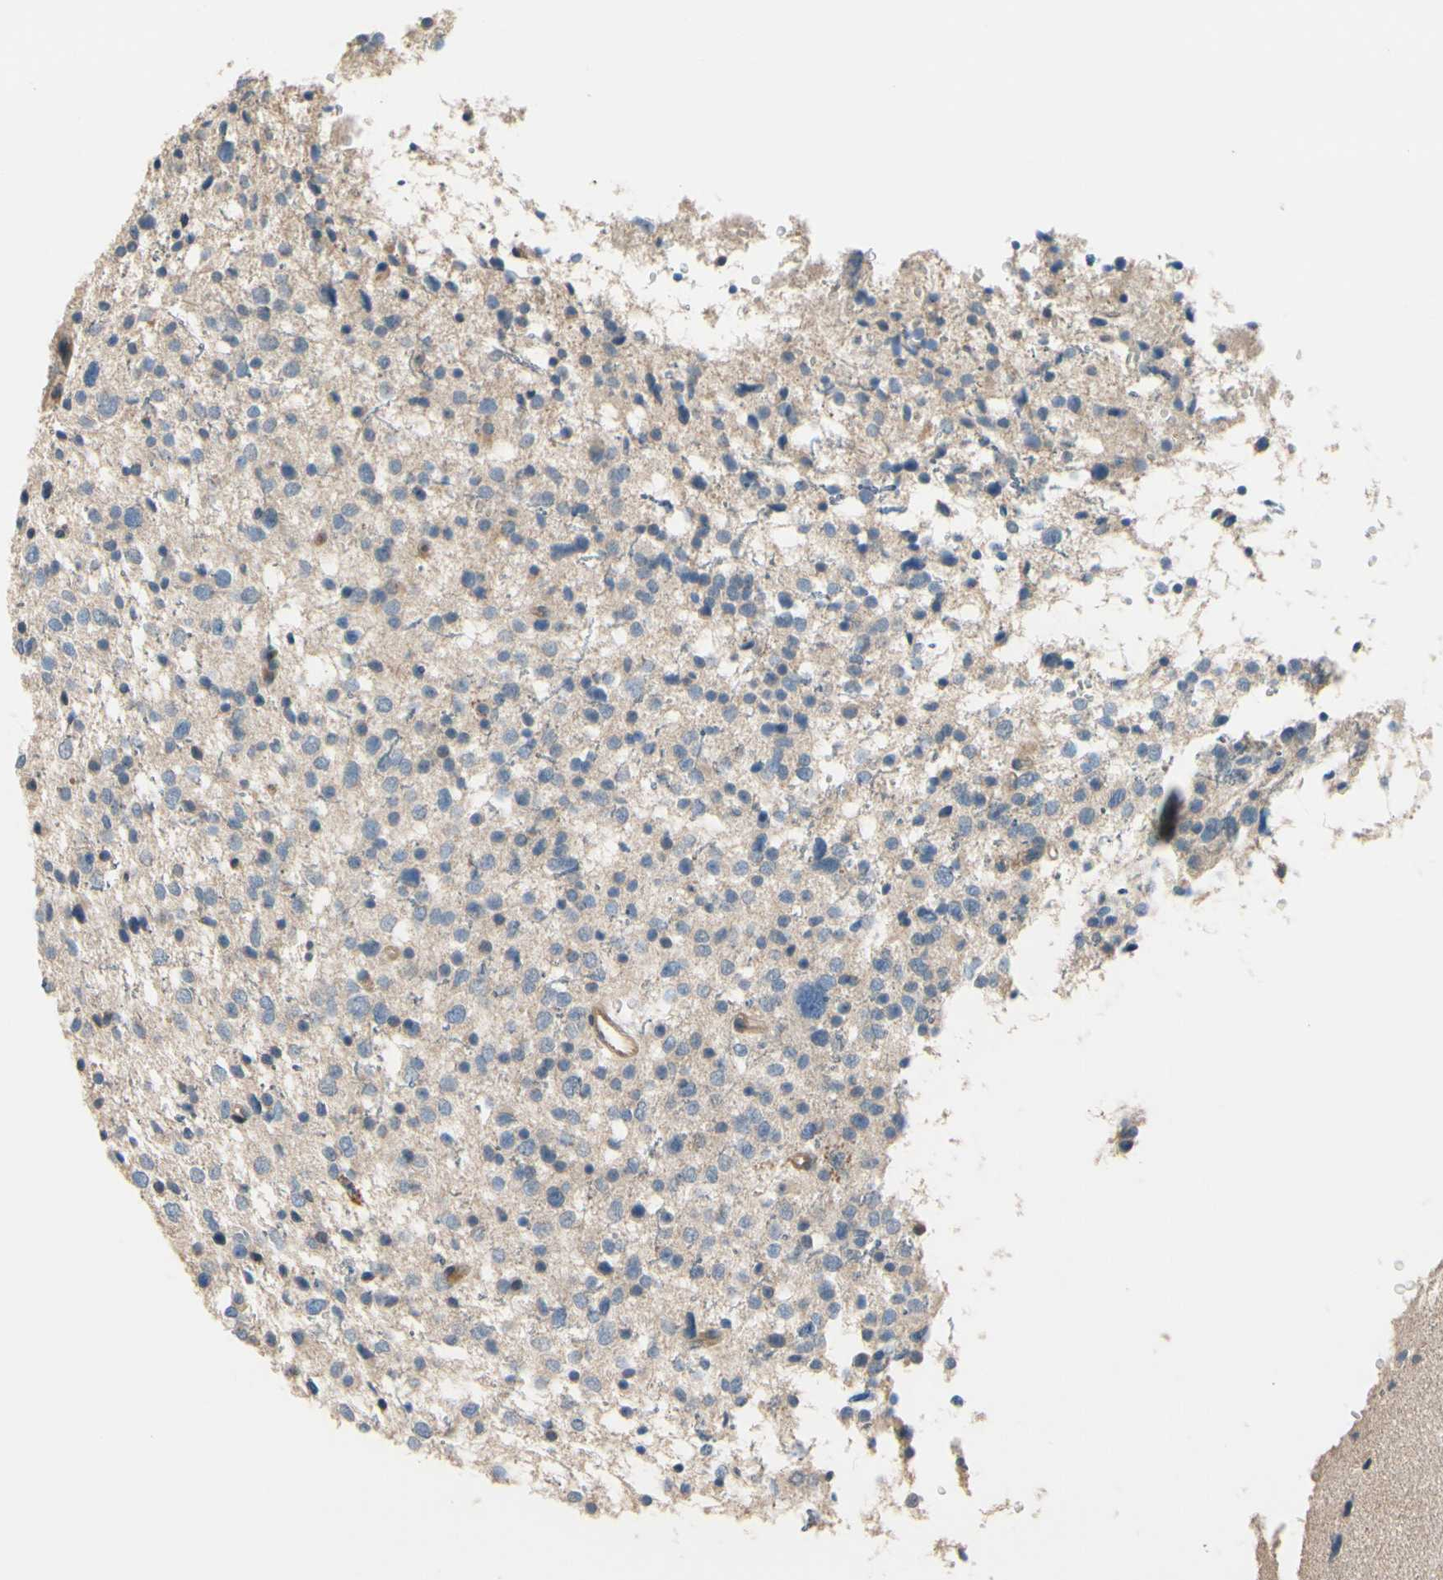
{"staining": {"intensity": "negative", "quantity": "none", "location": "none"}, "tissue": "glioma", "cell_type": "Tumor cells", "image_type": "cancer", "snomed": [{"axis": "morphology", "description": "Glioma, malignant, Low grade"}, {"axis": "topography", "description": "Brain"}], "caption": "Tumor cells show no significant positivity in malignant glioma (low-grade).", "gene": "SIGLEC5", "patient": {"sex": "female", "age": 37}}